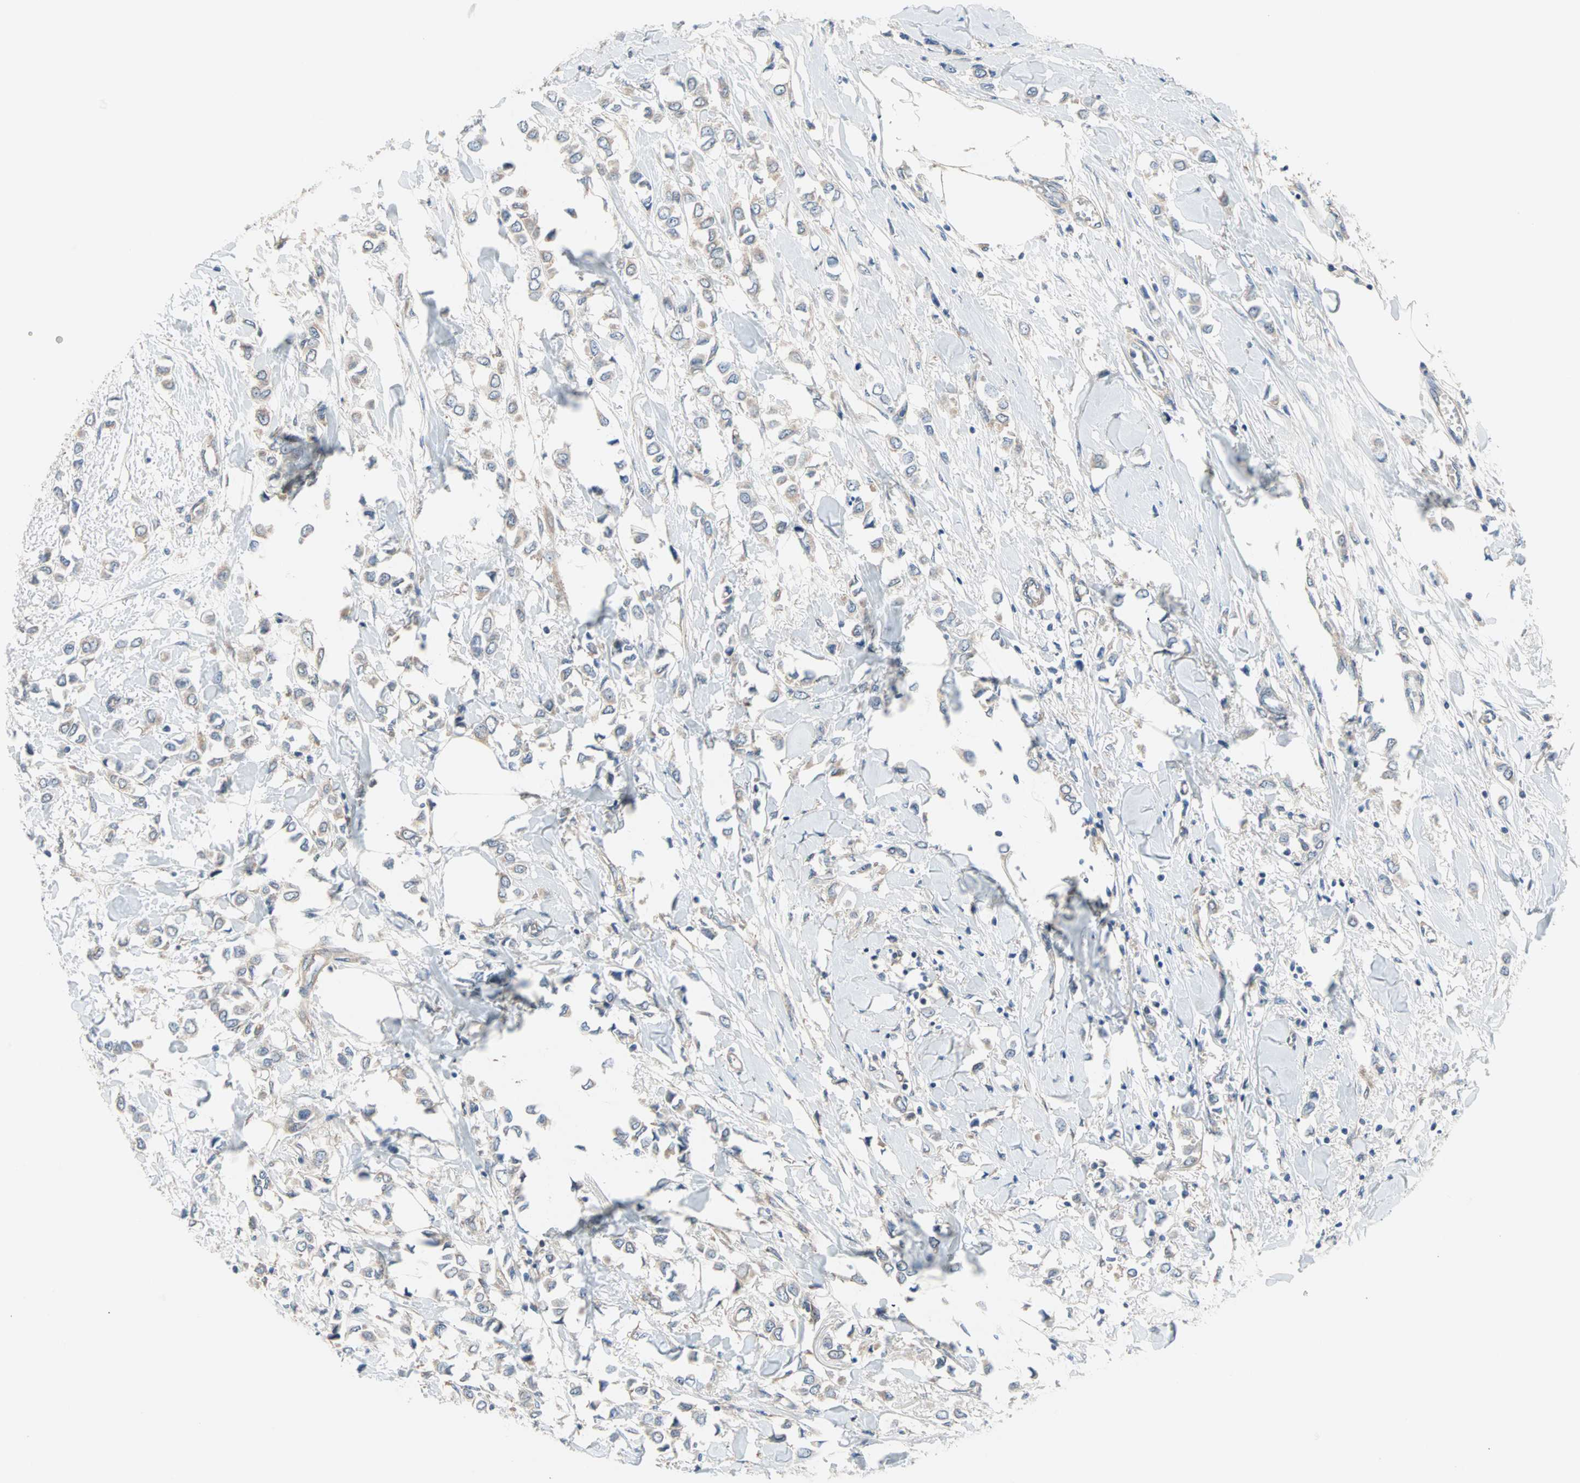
{"staining": {"intensity": "weak", "quantity": "<25%", "location": "cytoplasmic/membranous"}, "tissue": "breast cancer", "cell_type": "Tumor cells", "image_type": "cancer", "snomed": [{"axis": "morphology", "description": "Lobular carcinoma"}, {"axis": "topography", "description": "Breast"}], "caption": "IHC of breast cancer displays no expression in tumor cells. Brightfield microscopy of immunohistochemistry (IHC) stained with DAB (3,3'-diaminobenzidine) (brown) and hematoxylin (blue), captured at high magnification.", "gene": "PDE8A", "patient": {"sex": "female", "age": 51}}